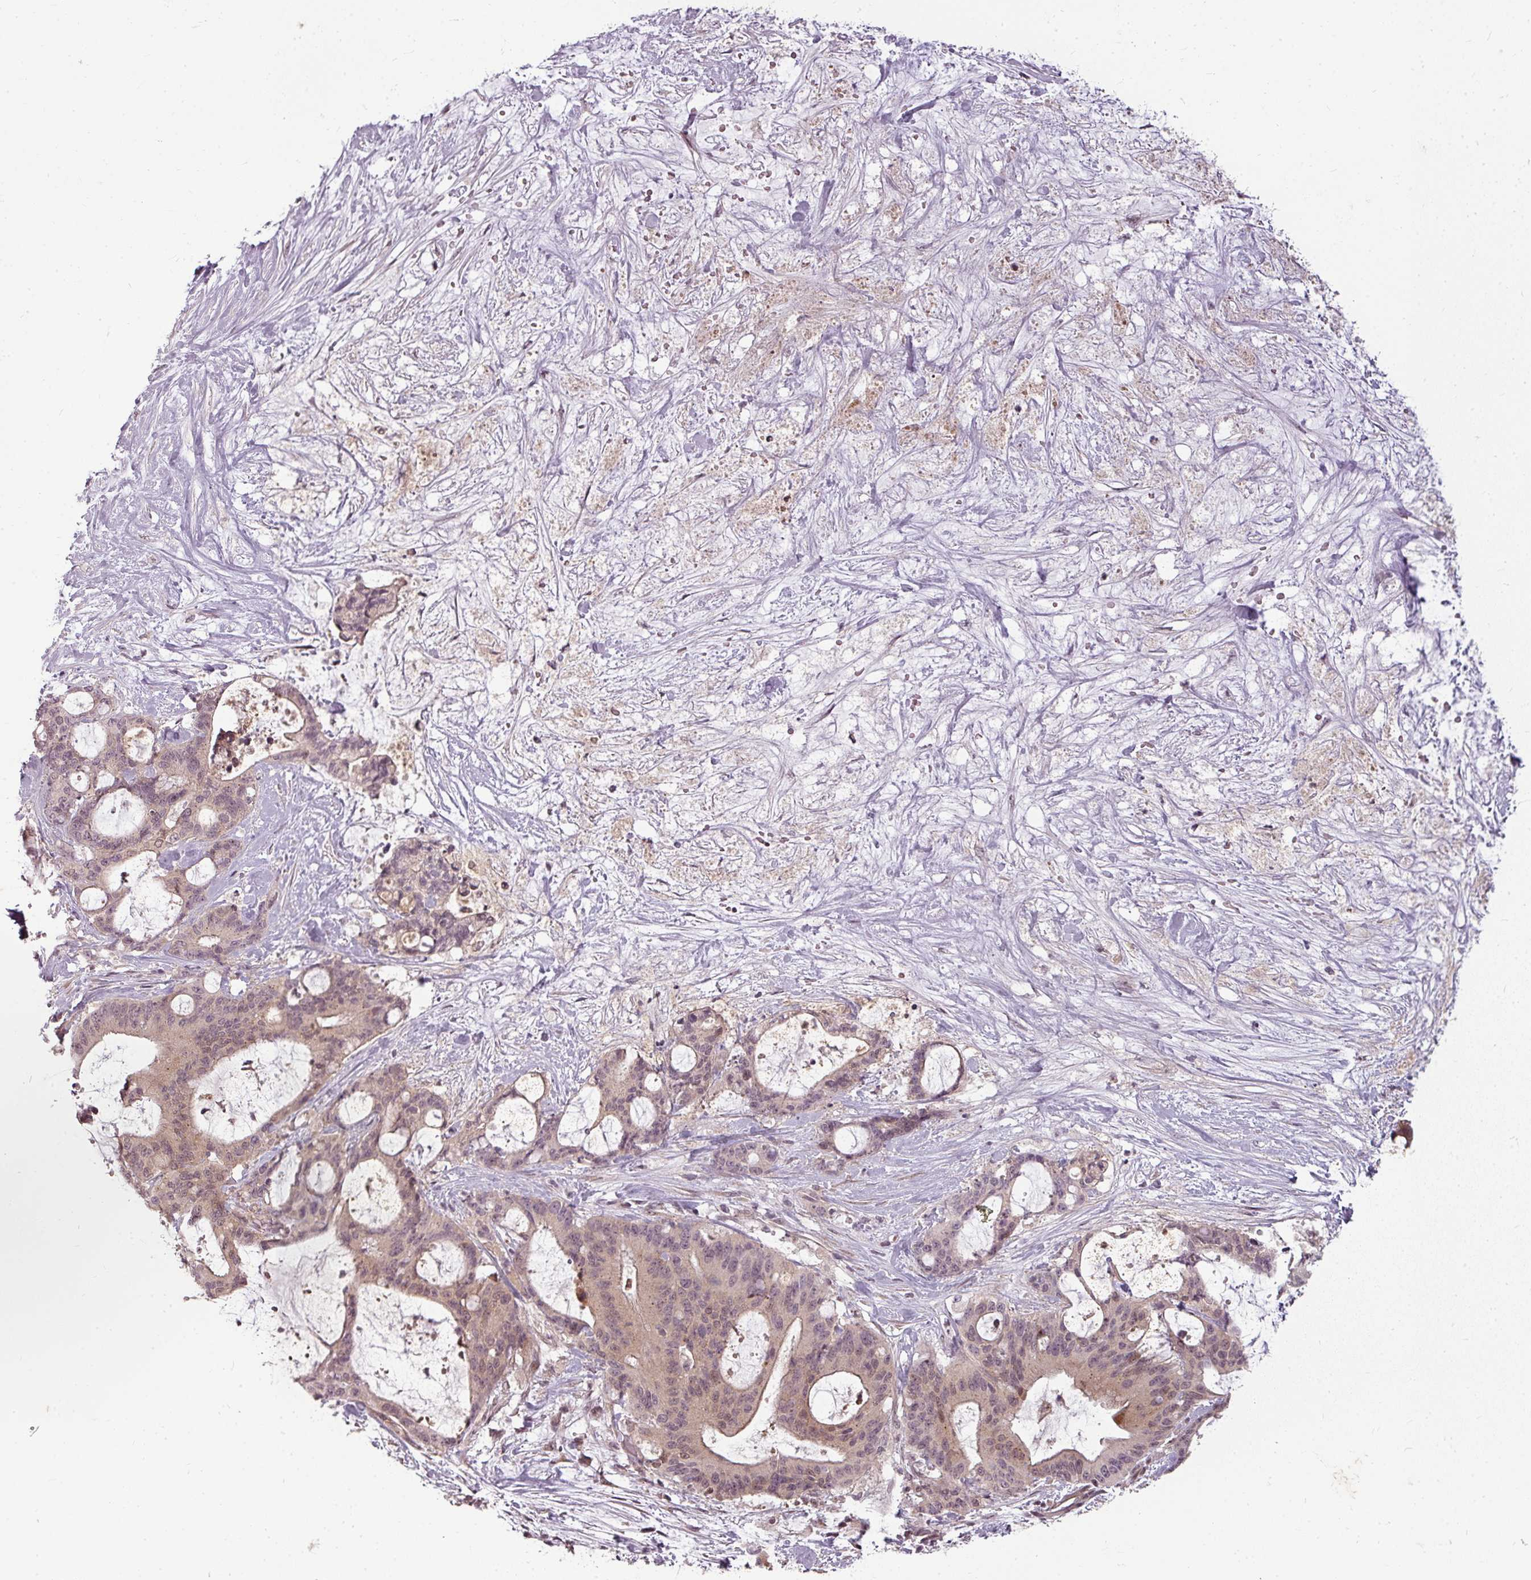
{"staining": {"intensity": "weak", "quantity": ">75%", "location": "cytoplasmic/membranous"}, "tissue": "liver cancer", "cell_type": "Tumor cells", "image_type": "cancer", "snomed": [{"axis": "morphology", "description": "Normal tissue, NOS"}, {"axis": "morphology", "description": "Cholangiocarcinoma"}, {"axis": "topography", "description": "Liver"}, {"axis": "topography", "description": "Peripheral nerve tissue"}], "caption": "Protein staining of liver cancer tissue demonstrates weak cytoplasmic/membranous expression in approximately >75% of tumor cells. (IHC, brightfield microscopy, high magnification).", "gene": "CLIC1", "patient": {"sex": "female", "age": 73}}